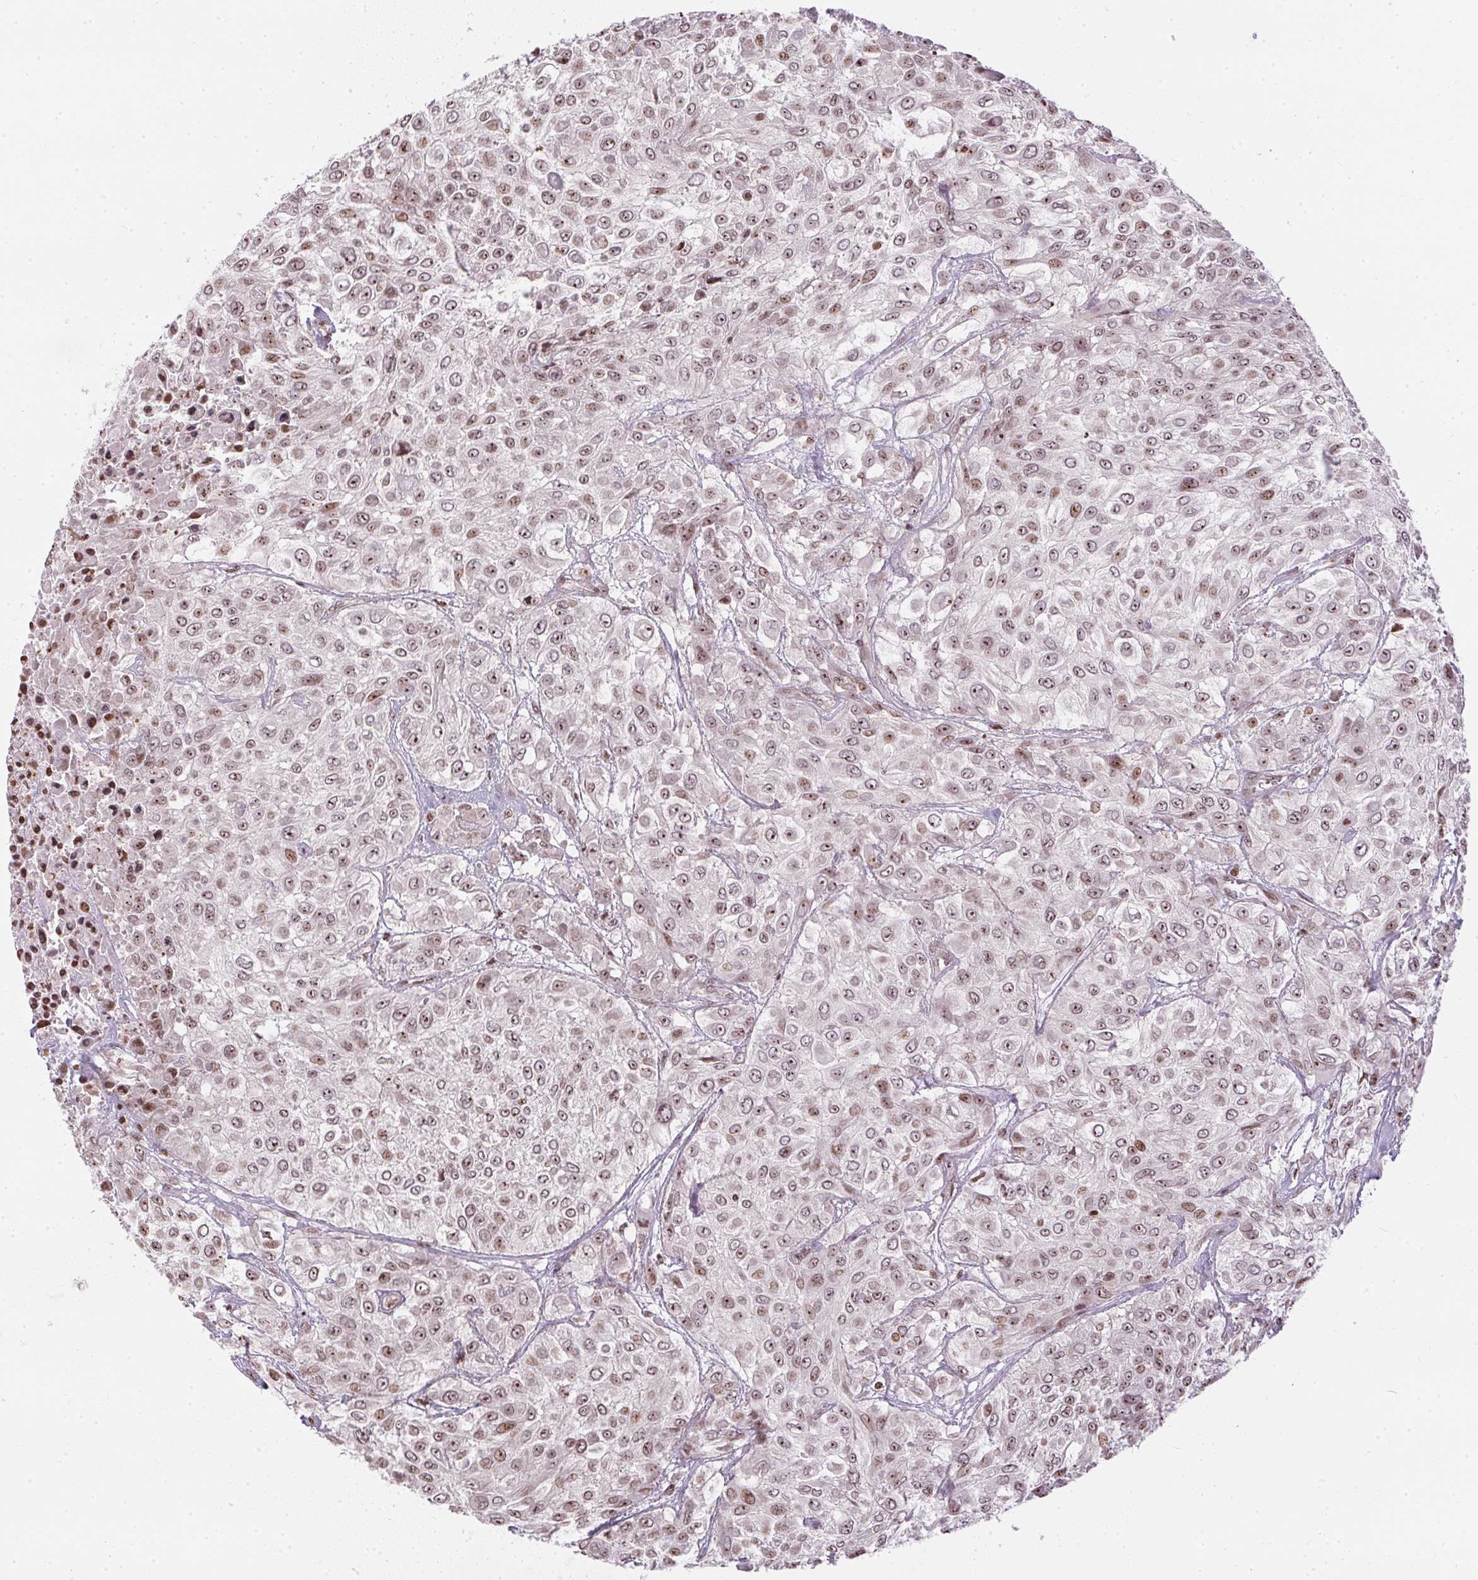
{"staining": {"intensity": "weak", "quantity": ">75%", "location": "nuclear"}, "tissue": "urothelial cancer", "cell_type": "Tumor cells", "image_type": "cancer", "snomed": [{"axis": "morphology", "description": "Urothelial carcinoma, High grade"}, {"axis": "topography", "description": "Urinary bladder"}], "caption": "Protein staining displays weak nuclear positivity in approximately >75% of tumor cells in urothelial carcinoma (high-grade). The staining was performed using DAB, with brown indicating positive protein expression. Nuclei are stained blue with hematoxylin.", "gene": "RNF181", "patient": {"sex": "male", "age": 57}}